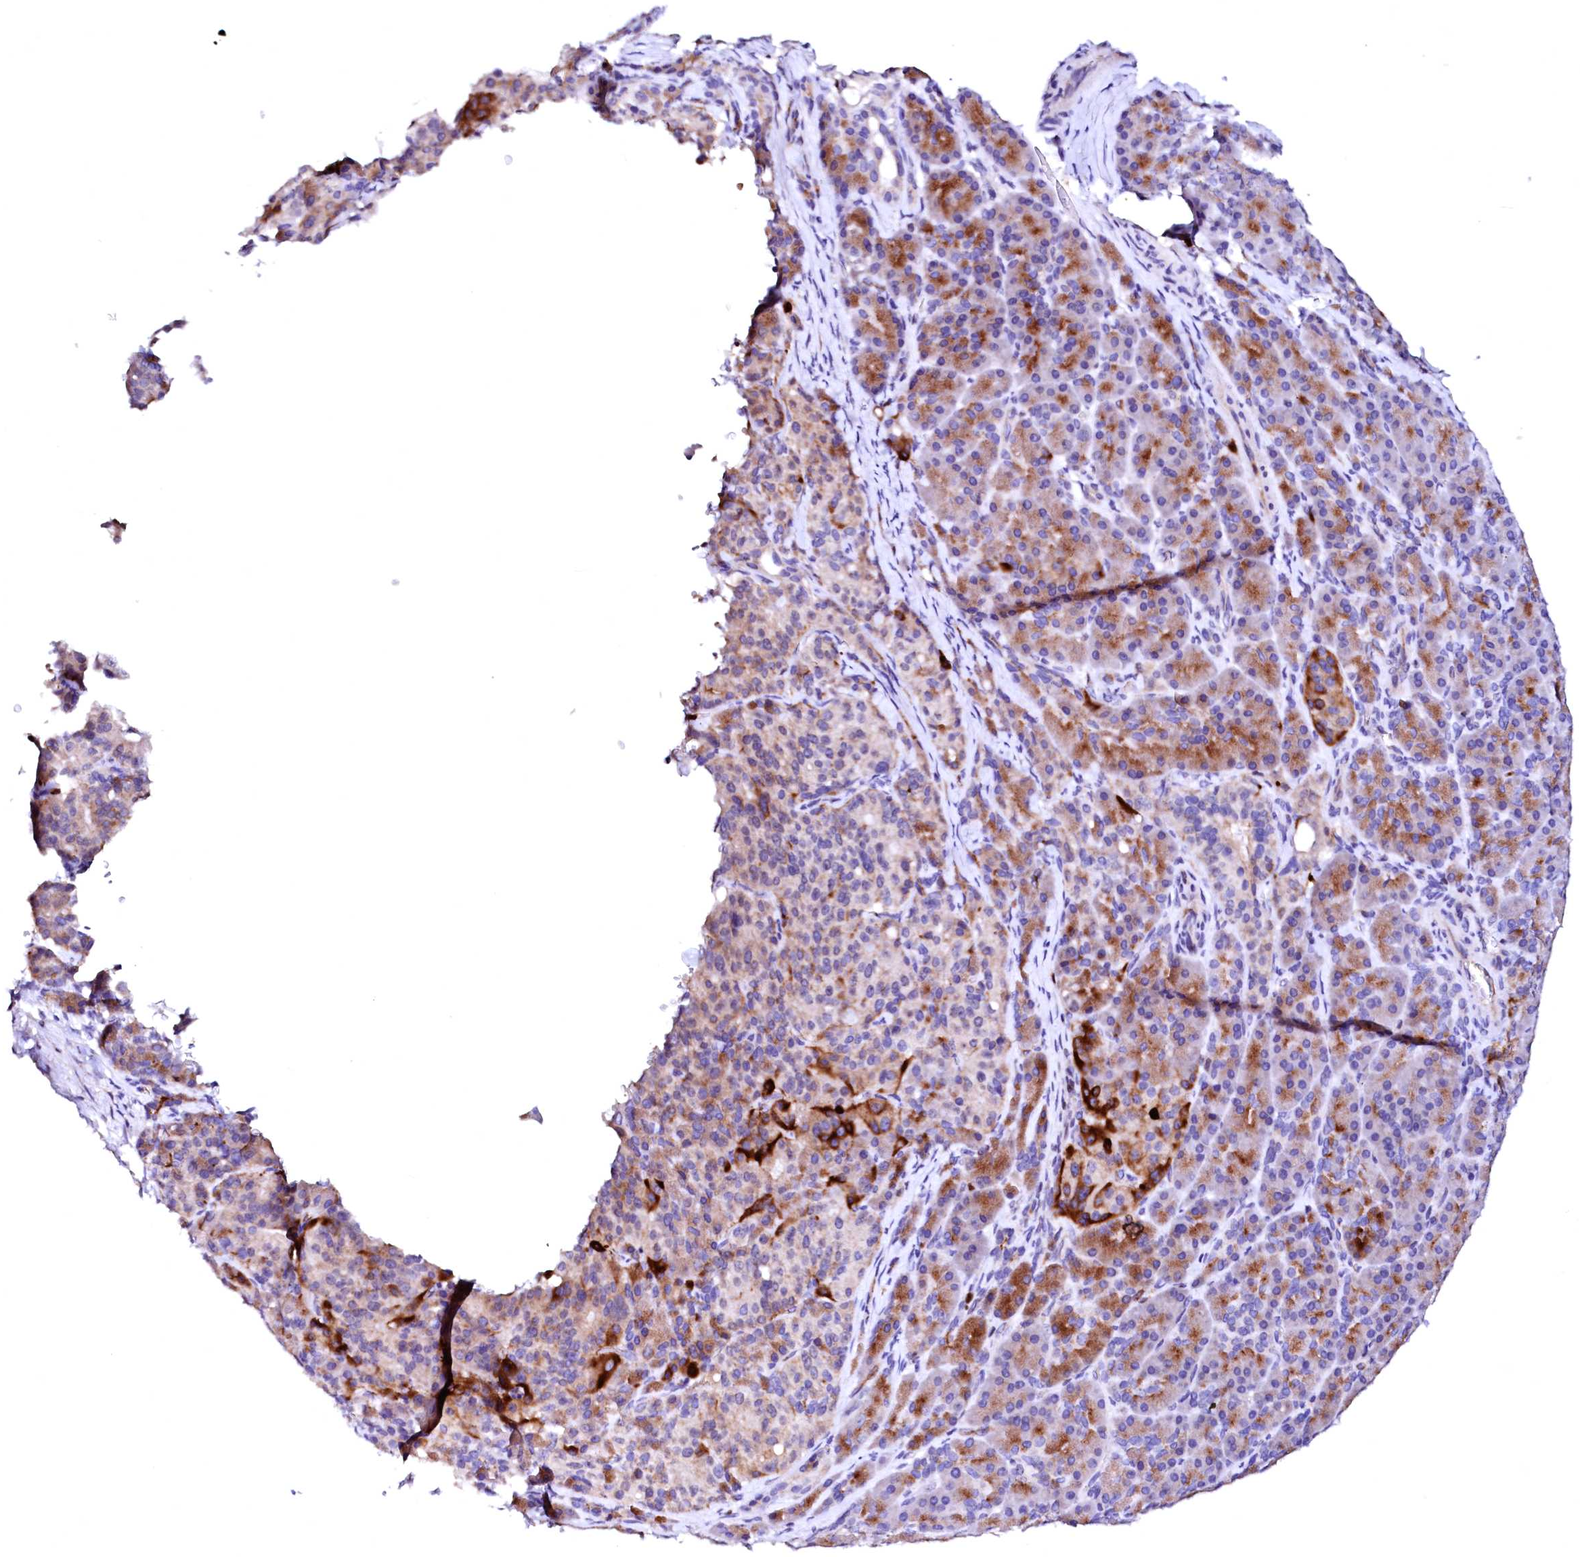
{"staining": {"intensity": "moderate", "quantity": ">75%", "location": "cytoplasmic/membranous"}, "tissue": "pancreatic cancer", "cell_type": "Tumor cells", "image_type": "cancer", "snomed": [{"axis": "morphology", "description": "Adenocarcinoma, NOS"}, {"axis": "topography", "description": "Pancreas"}], "caption": "Immunohistochemistry (IHC) (DAB) staining of human pancreatic cancer (adenocarcinoma) shows moderate cytoplasmic/membranous protein expression in about >75% of tumor cells.", "gene": "RAB27A", "patient": {"sex": "female", "age": 74}}